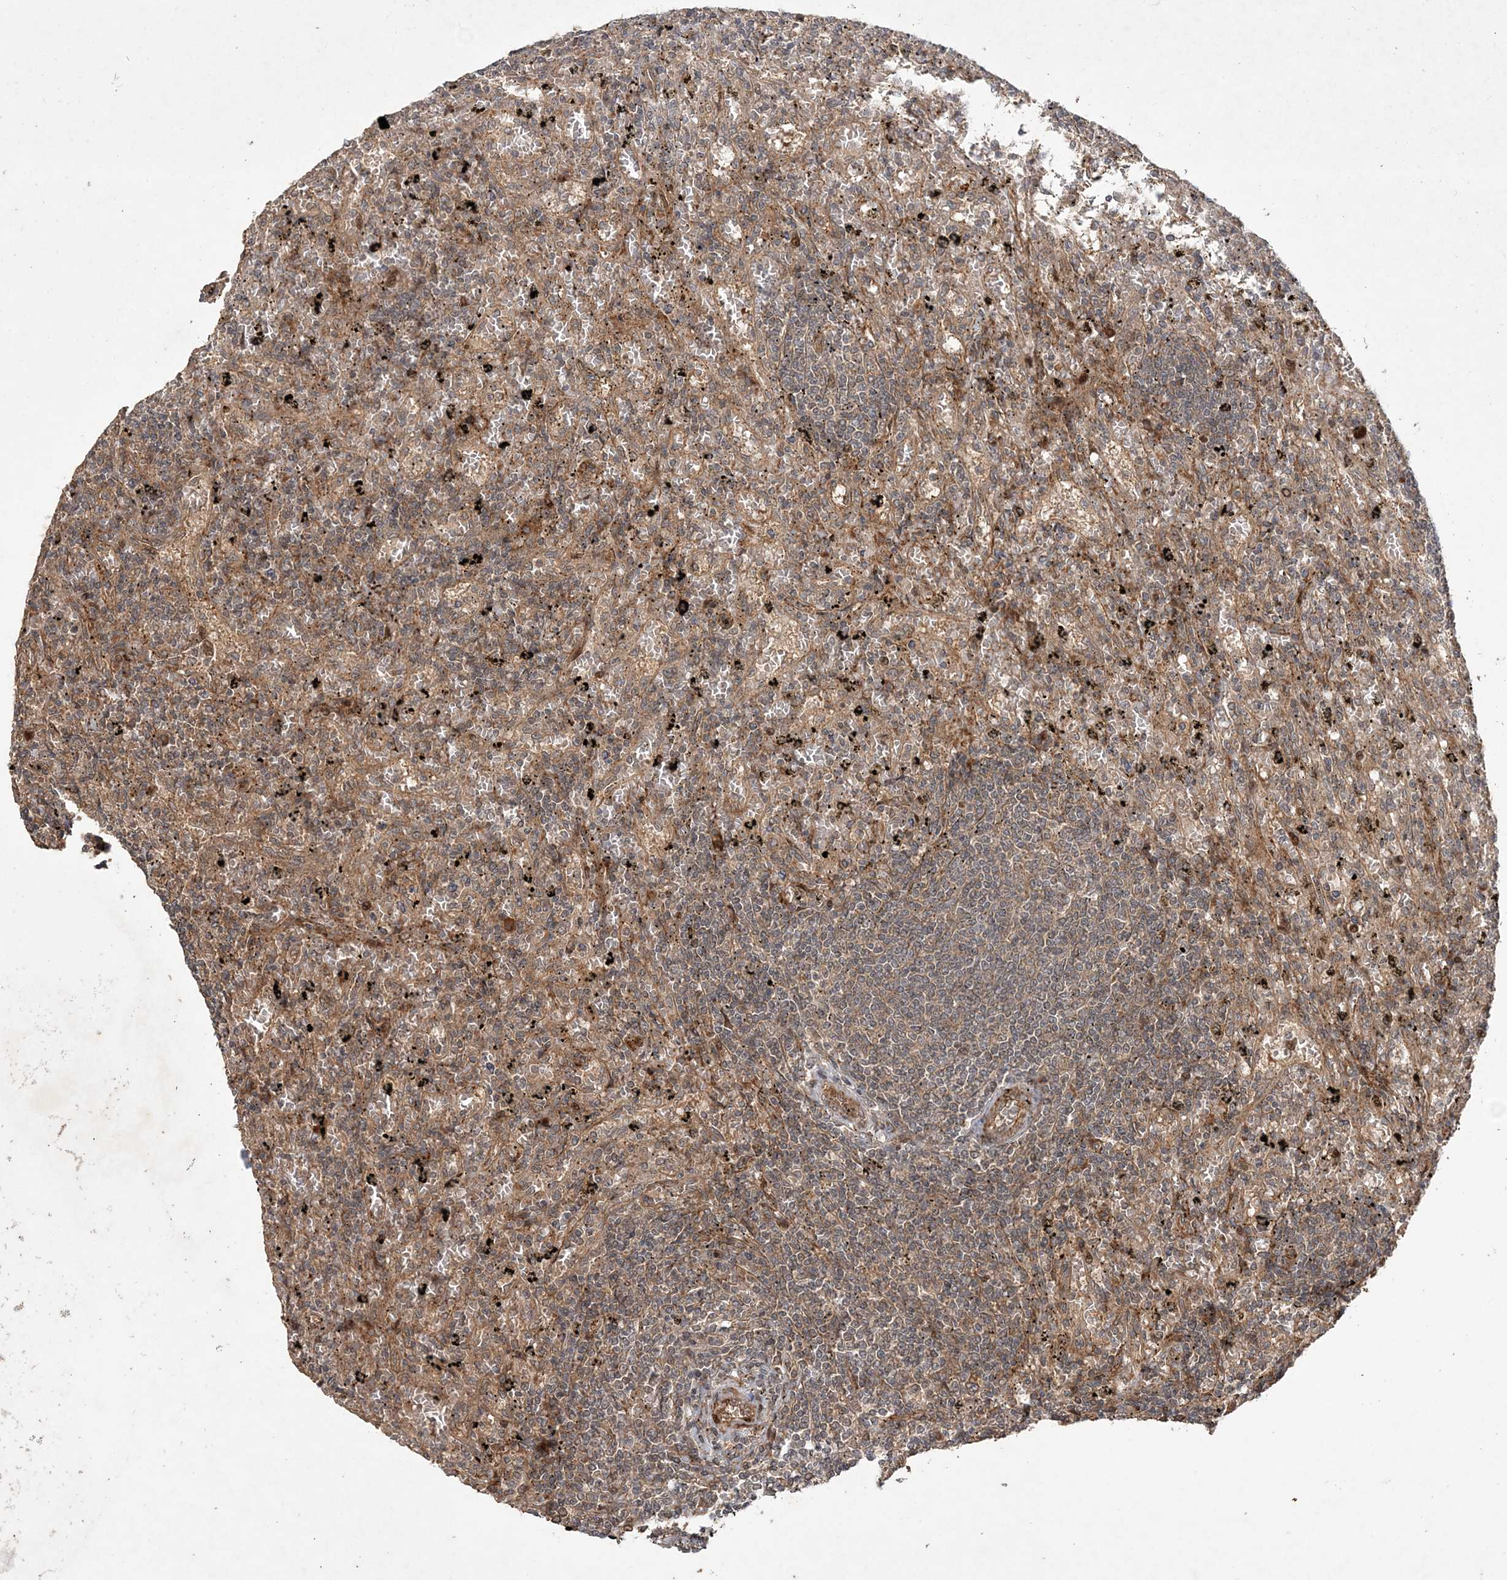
{"staining": {"intensity": "weak", "quantity": "25%-75%", "location": "cytoplasmic/membranous"}, "tissue": "lymphoma", "cell_type": "Tumor cells", "image_type": "cancer", "snomed": [{"axis": "morphology", "description": "Malignant lymphoma, non-Hodgkin's type, Low grade"}, {"axis": "topography", "description": "Spleen"}], "caption": "IHC image of lymphoma stained for a protein (brown), which exhibits low levels of weak cytoplasmic/membranous expression in approximately 25%-75% of tumor cells.", "gene": "UBTD2", "patient": {"sex": "male", "age": 76}}